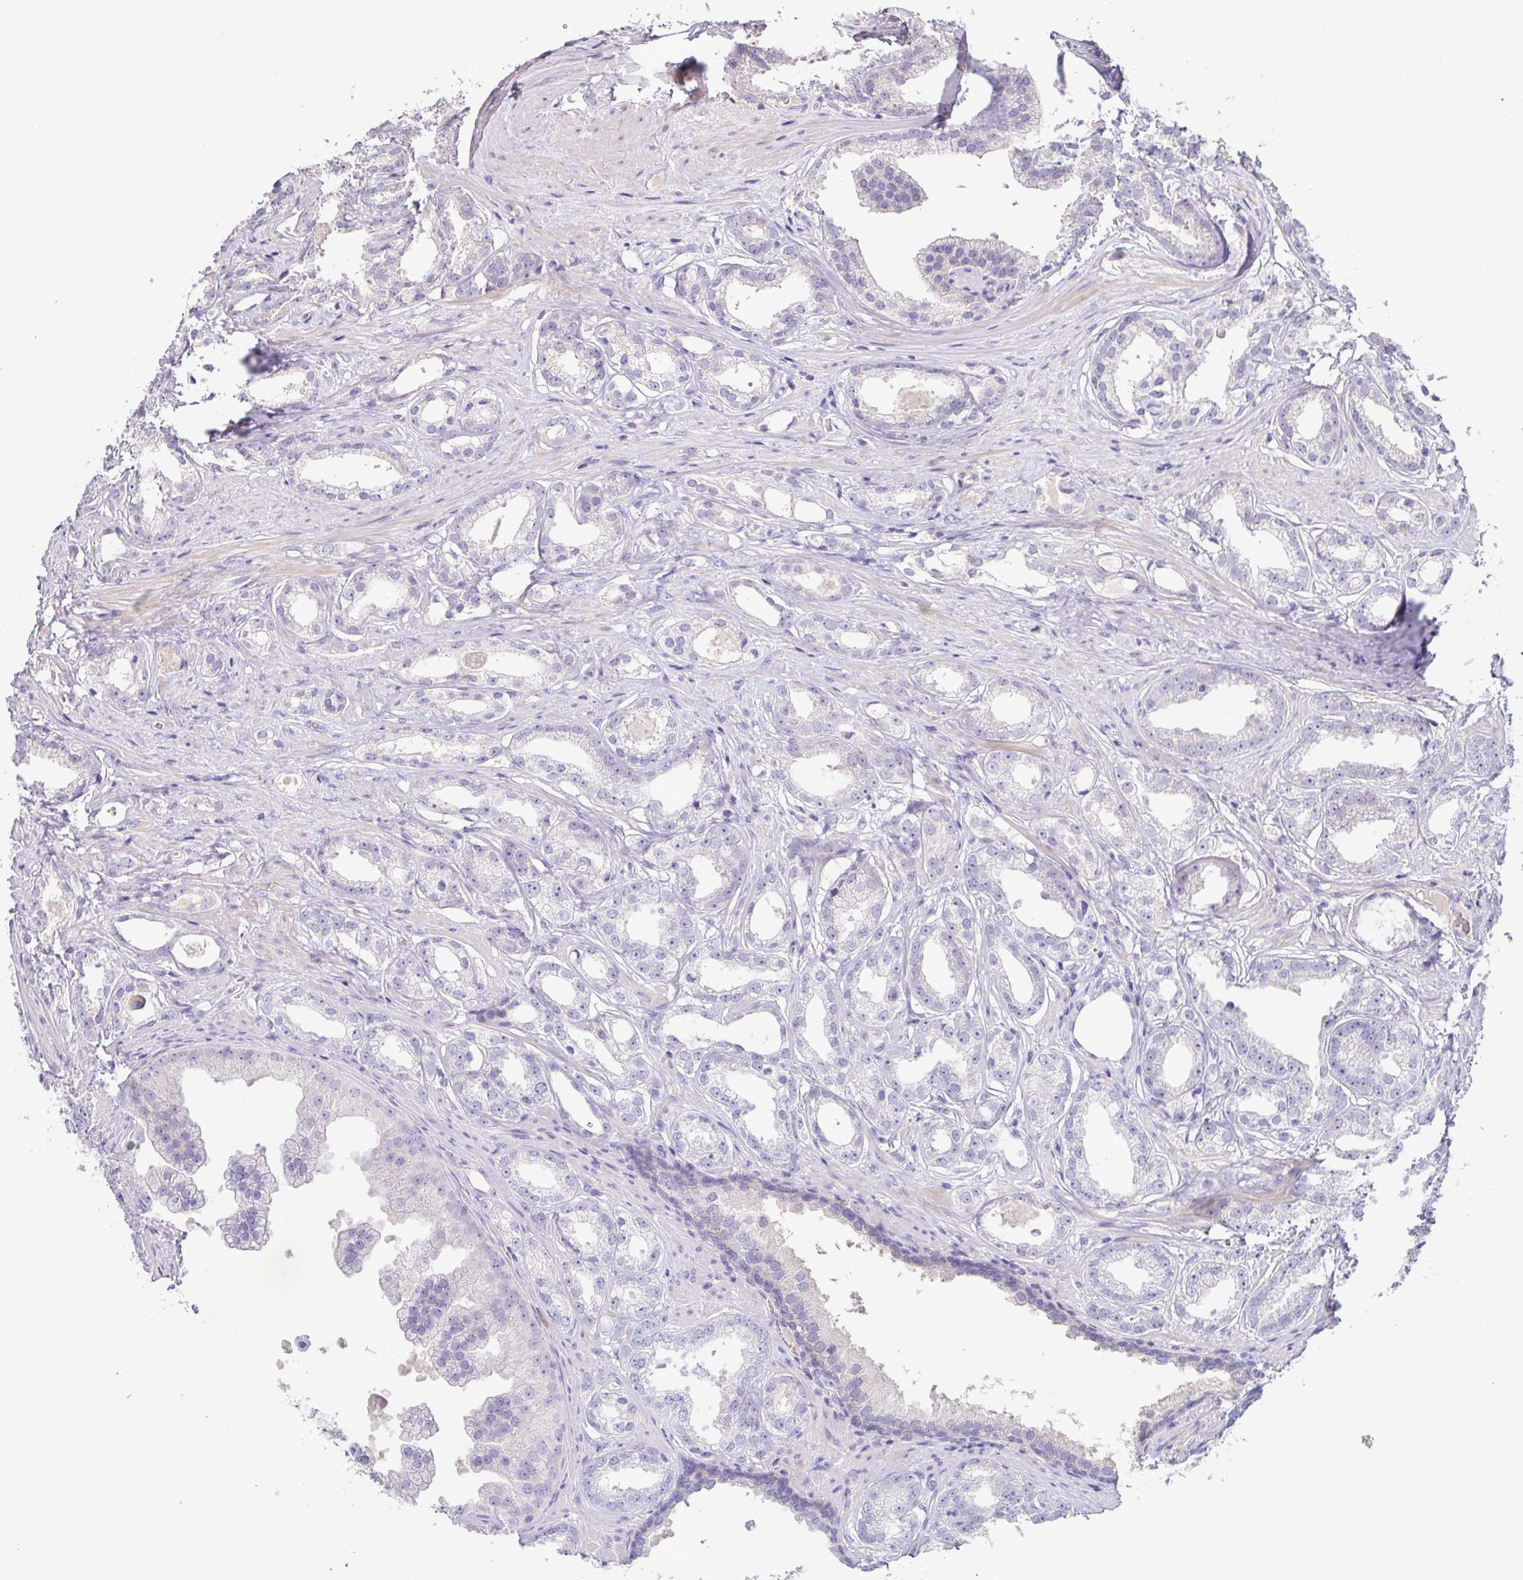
{"staining": {"intensity": "negative", "quantity": "none", "location": "none"}, "tissue": "prostate cancer", "cell_type": "Tumor cells", "image_type": "cancer", "snomed": [{"axis": "morphology", "description": "Adenocarcinoma, Low grade"}, {"axis": "topography", "description": "Prostate"}], "caption": "Micrograph shows no significant protein staining in tumor cells of prostate cancer. (Stains: DAB (3,3'-diaminobenzidine) immunohistochemistry with hematoxylin counter stain, Microscopy: brightfield microscopy at high magnification).", "gene": "MARCO", "patient": {"sex": "male", "age": 65}}